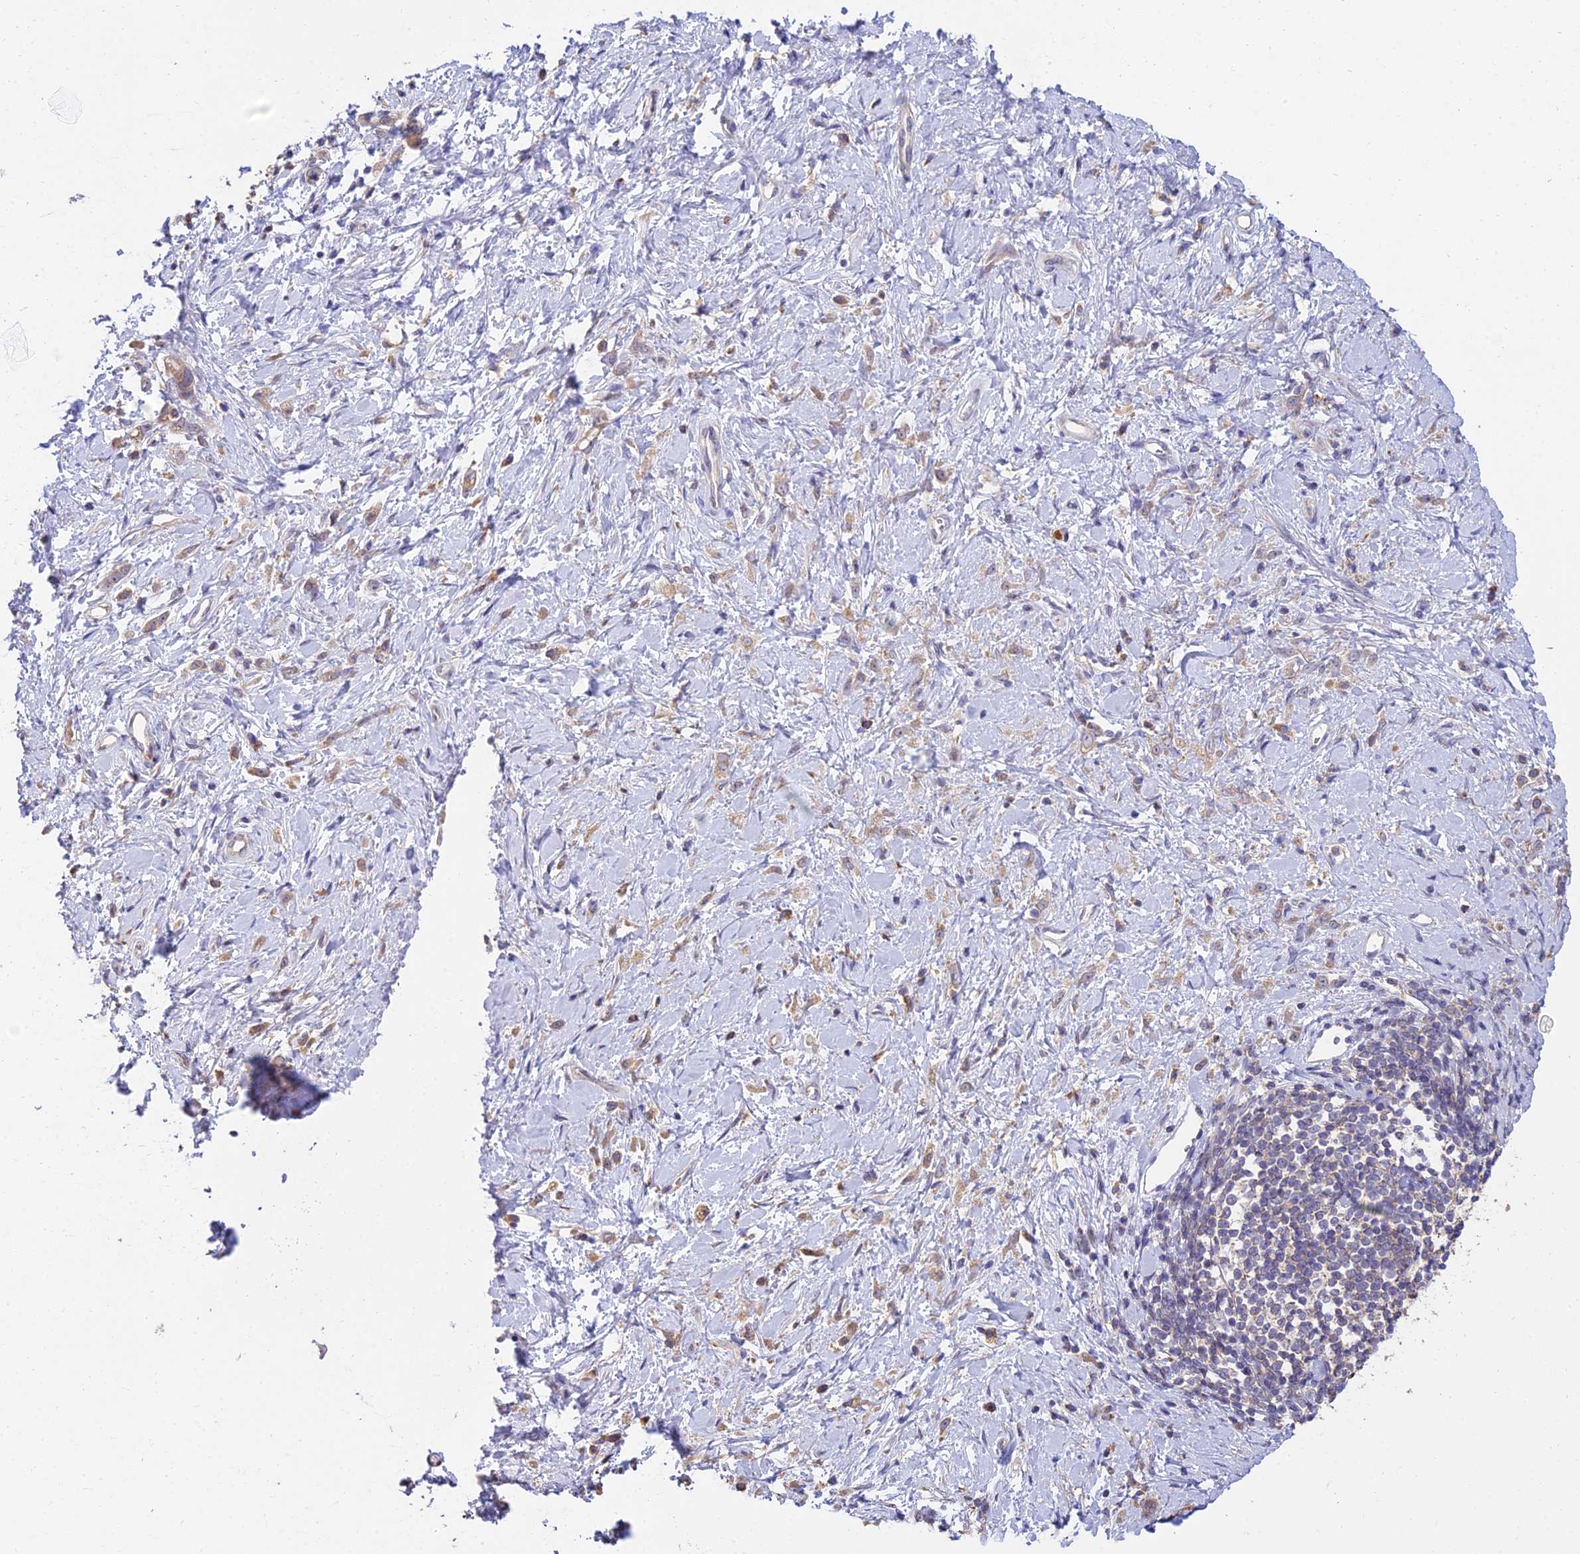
{"staining": {"intensity": "moderate", "quantity": "25%-75%", "location": "cytoplasmic/membranous"}, "tissue": "stomach cancer", "cell_type": "Tumor cells", "image_type": "cancer", "snomed": [{"axis": "morphology", "description": "Adenocarcinoma, NOS"}, {"axis": "topography", "description": "Stomach"}], "caption": "Immunohistochemical staining of human adenocarcinoma (stomach) demonstrates medium levels of moderate cytoplasmic/membranous staining in about 25%-75% of tumor cells.", "gene": "ARL8B", "patient": {"sex": "female", "age": 60}}